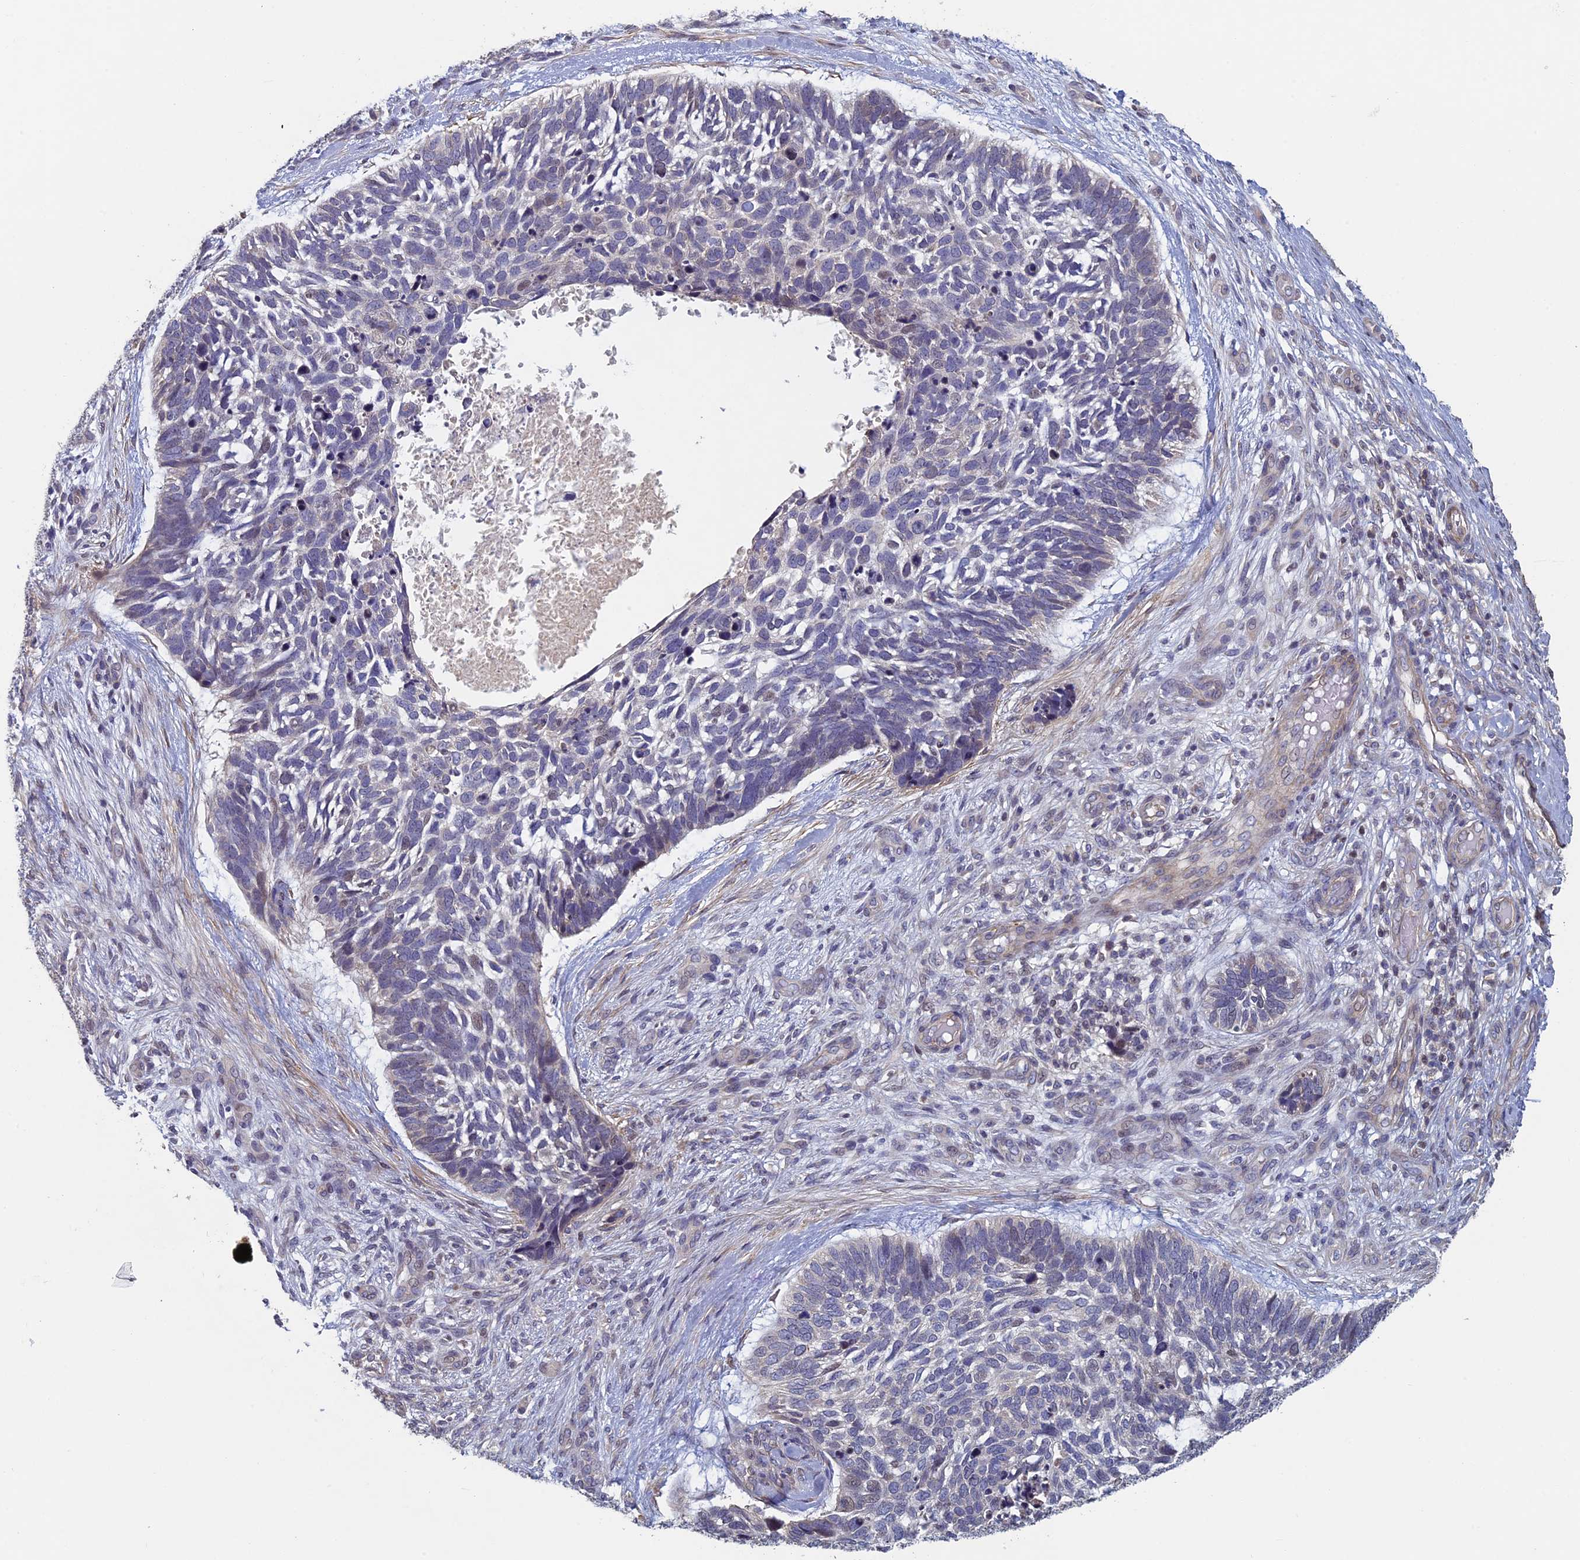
{"staining": {"intensity": "negative", "quantity": "none", "location": "none"}, "tissue": "skin cancer", "cell_type": "Tumor cells", "image_type": "cancer", "snomed": [{"axis": "morphology", "description": "Basal cell carcinoma"}, {"axis": "topography", "description": "Skin"}], "caption": "The immunohistochemistry (IHC) micrograph has no significant positivity in tumor cells of skin cancer tissue. The staining was performed using DAB (3,3'-diaminobenzidine) to visualize the protein expression in brown, while the nuclei were stained in blue with hematoxylin (Magnification: 20x).", "gene": "DIXDC1", "patient": {"sex": "male", "age": 88}}